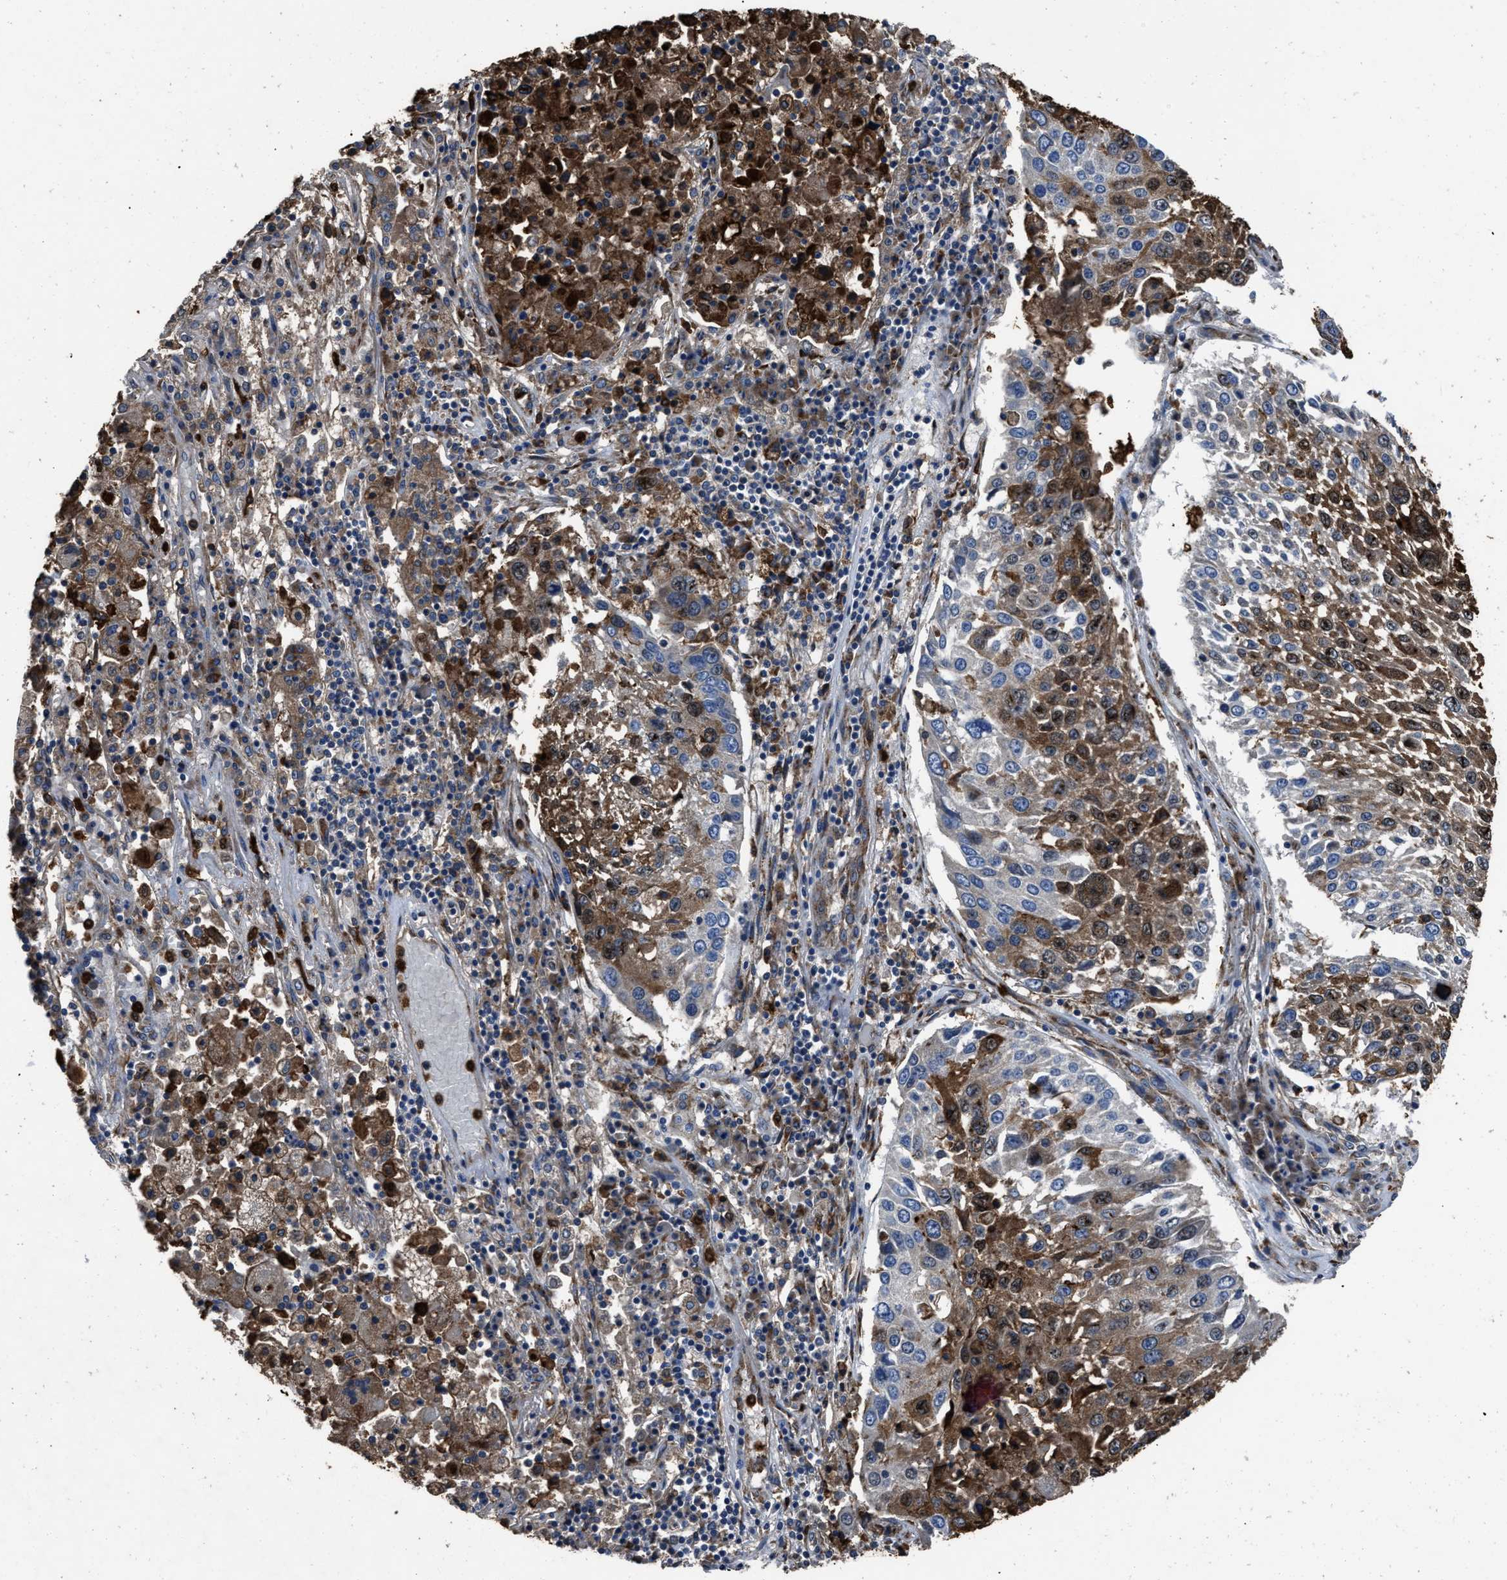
{"staining": {"intensity": "moderate", "quantity": "25%-75%", "location": "cytoplasmic/membranous"}, "tissue": "lung cancer", "cell_type": "Tumor cells", "image_type": "cancer", "snomed": [{"axis": "morphology", "description": "Squamous cell carcinoma, NOS"}, {"axis": "topography", "description": "Lung"}], "caption": "Lung squamous cell carcinoma stained with IHC displays moderate cytoplasmic/membranous staining in about 25%-75% of tumor cells.", "gene": "ANGPT1", "patient": {"sex": "male", "age": 65}}